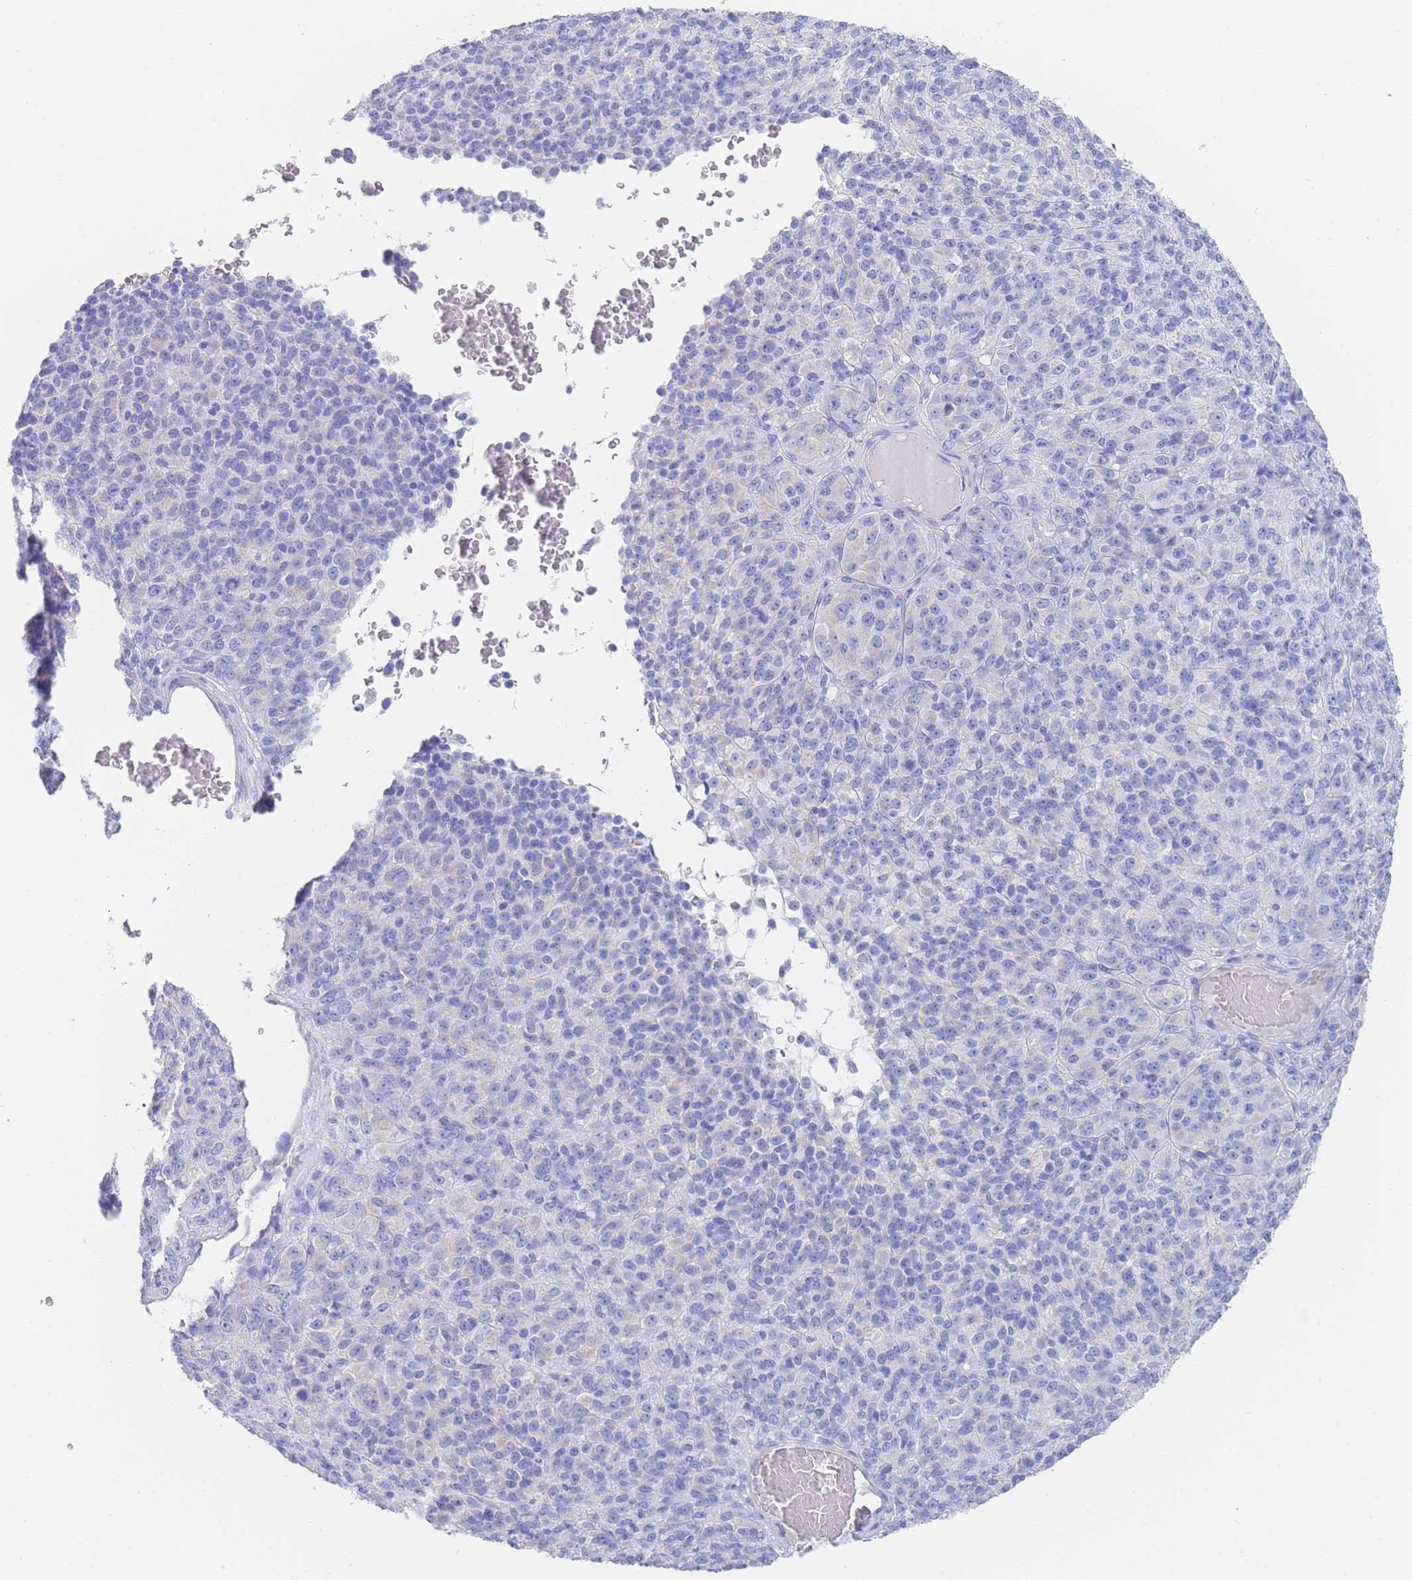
{"staining": {"intensity": "negative", "quantity": "none", "location": "none"}, "tissue": "melanoma", "cell_type": "Tumor cells", "image_type": "cancer", "snomed": [{"axis": "morphology", "description": "Malignant melanoma, Metastatic site"}, {"axis": "topography", "description": "Brain"}], "caption": "Tumor cells show no significant positivity in malignant melanoma (metastatic site). (DAB immunohistochemistry, high magnification).", "gene": "LRRC37A", "patient": {"sex": "female", "age": 56}}